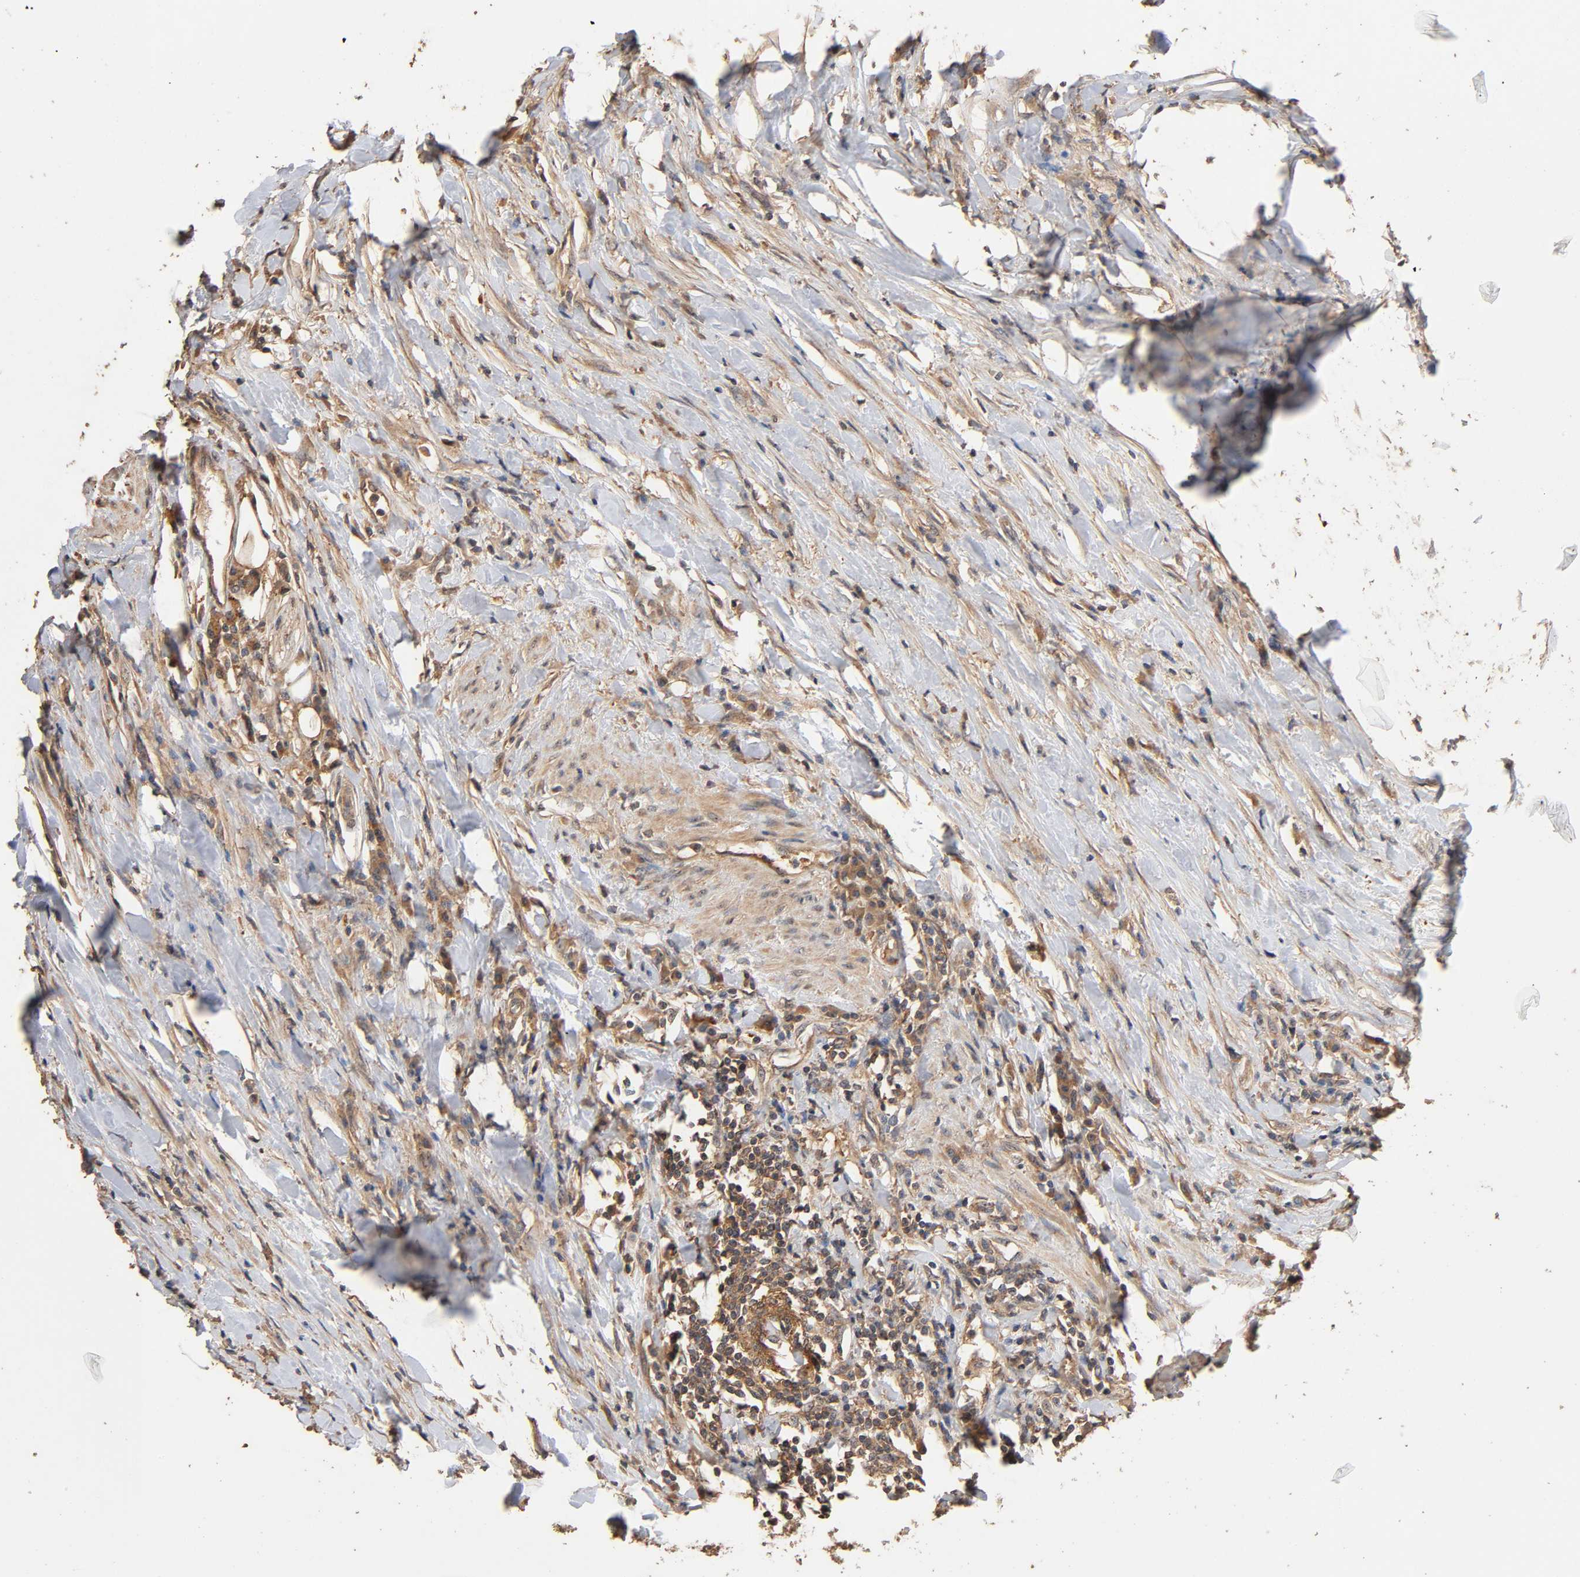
{"staining": {"intensity": "weak", "quantity": ">75%", "location": "cytoplasmic/membranous"}, "tissue": "urothelial cancer", "cell_type": "Tumor cells", "image_type": "cancer", "snomed": [{"axis": "morphology", "description": "Urothelial carcinoma, High grade"}, {"axis": "topography", "description": "Urinary bladder"}], "caption": "Brown immunohistochemical staining in human high-grade urothelial carcinoma demonstrates weak cytoplasmic/membranous staining in approximately >75% of tumor cells. (DAB (3,3'-diaminobenzidine) = brown stain, brightfield microscopy at high magnification).", "gene": "ARHGEF7", "patient": {"sex": "male", "age": 61}}